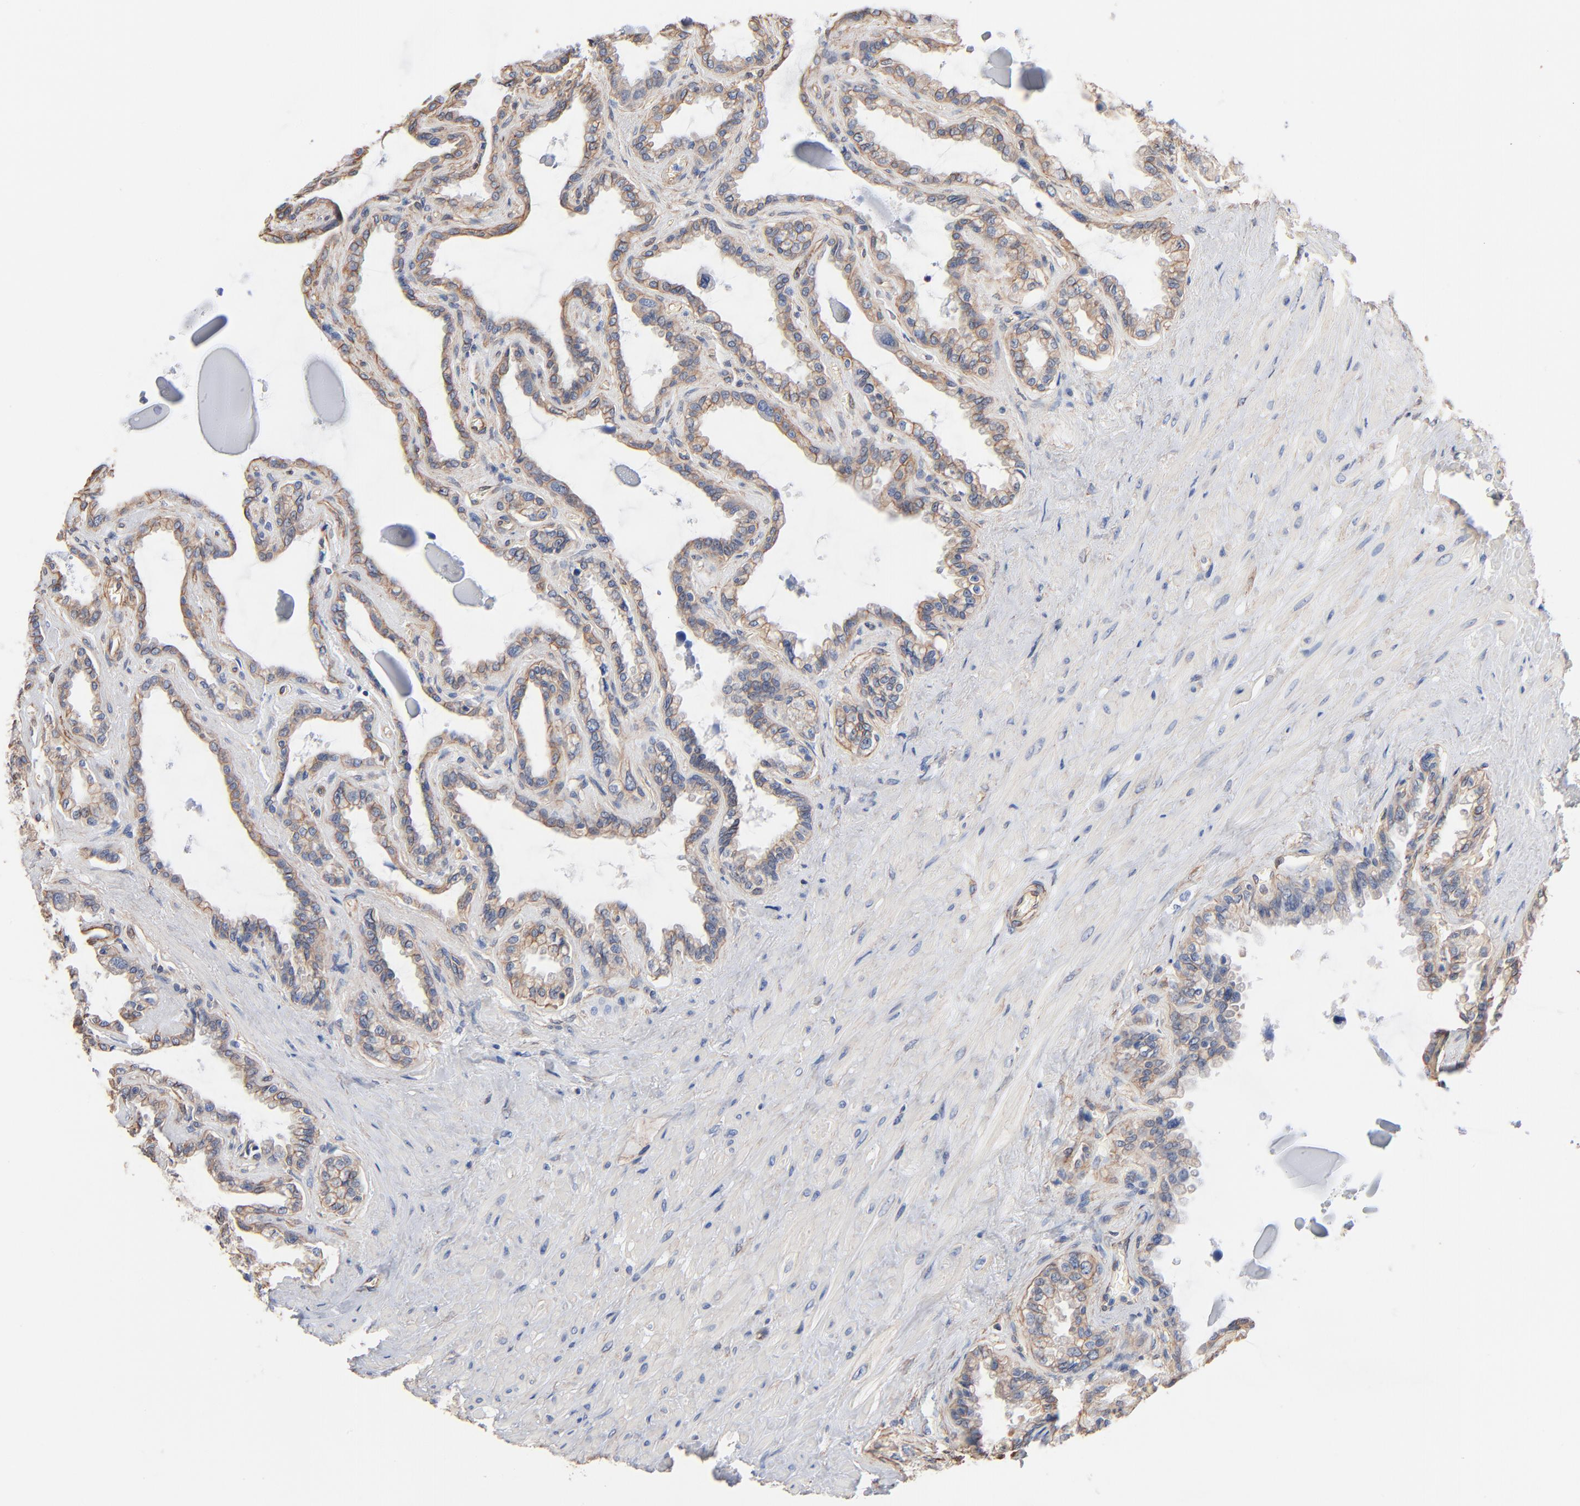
{"staining": {"intensity": "weak", "quantity": "25%-75%", "location": "cytoplasmic/membranous"}, "tissue": "seminal vesicle", "cell_type": "Glandular cells", "image_type": "normal", "snomed": [{"axis": "morphology", "description": "Normal tissue, NOS"}, {"axis": "morphology", "description": "Inflammation, NOS"}, {"axis": "topography", "description": "Urinary bladder"}, {"axis": "topography", "description": "Prostate"}, {"axis": "topography", "description": "Seminal veicle"}], "caption": "Weak cytoplasmic/membranous positivity is present in approximately 25%-75% of glandular cells in unremarkable seminal vesicle.", "gene": "ABCD4", "patient": {"sex": "male", "age": 82}}